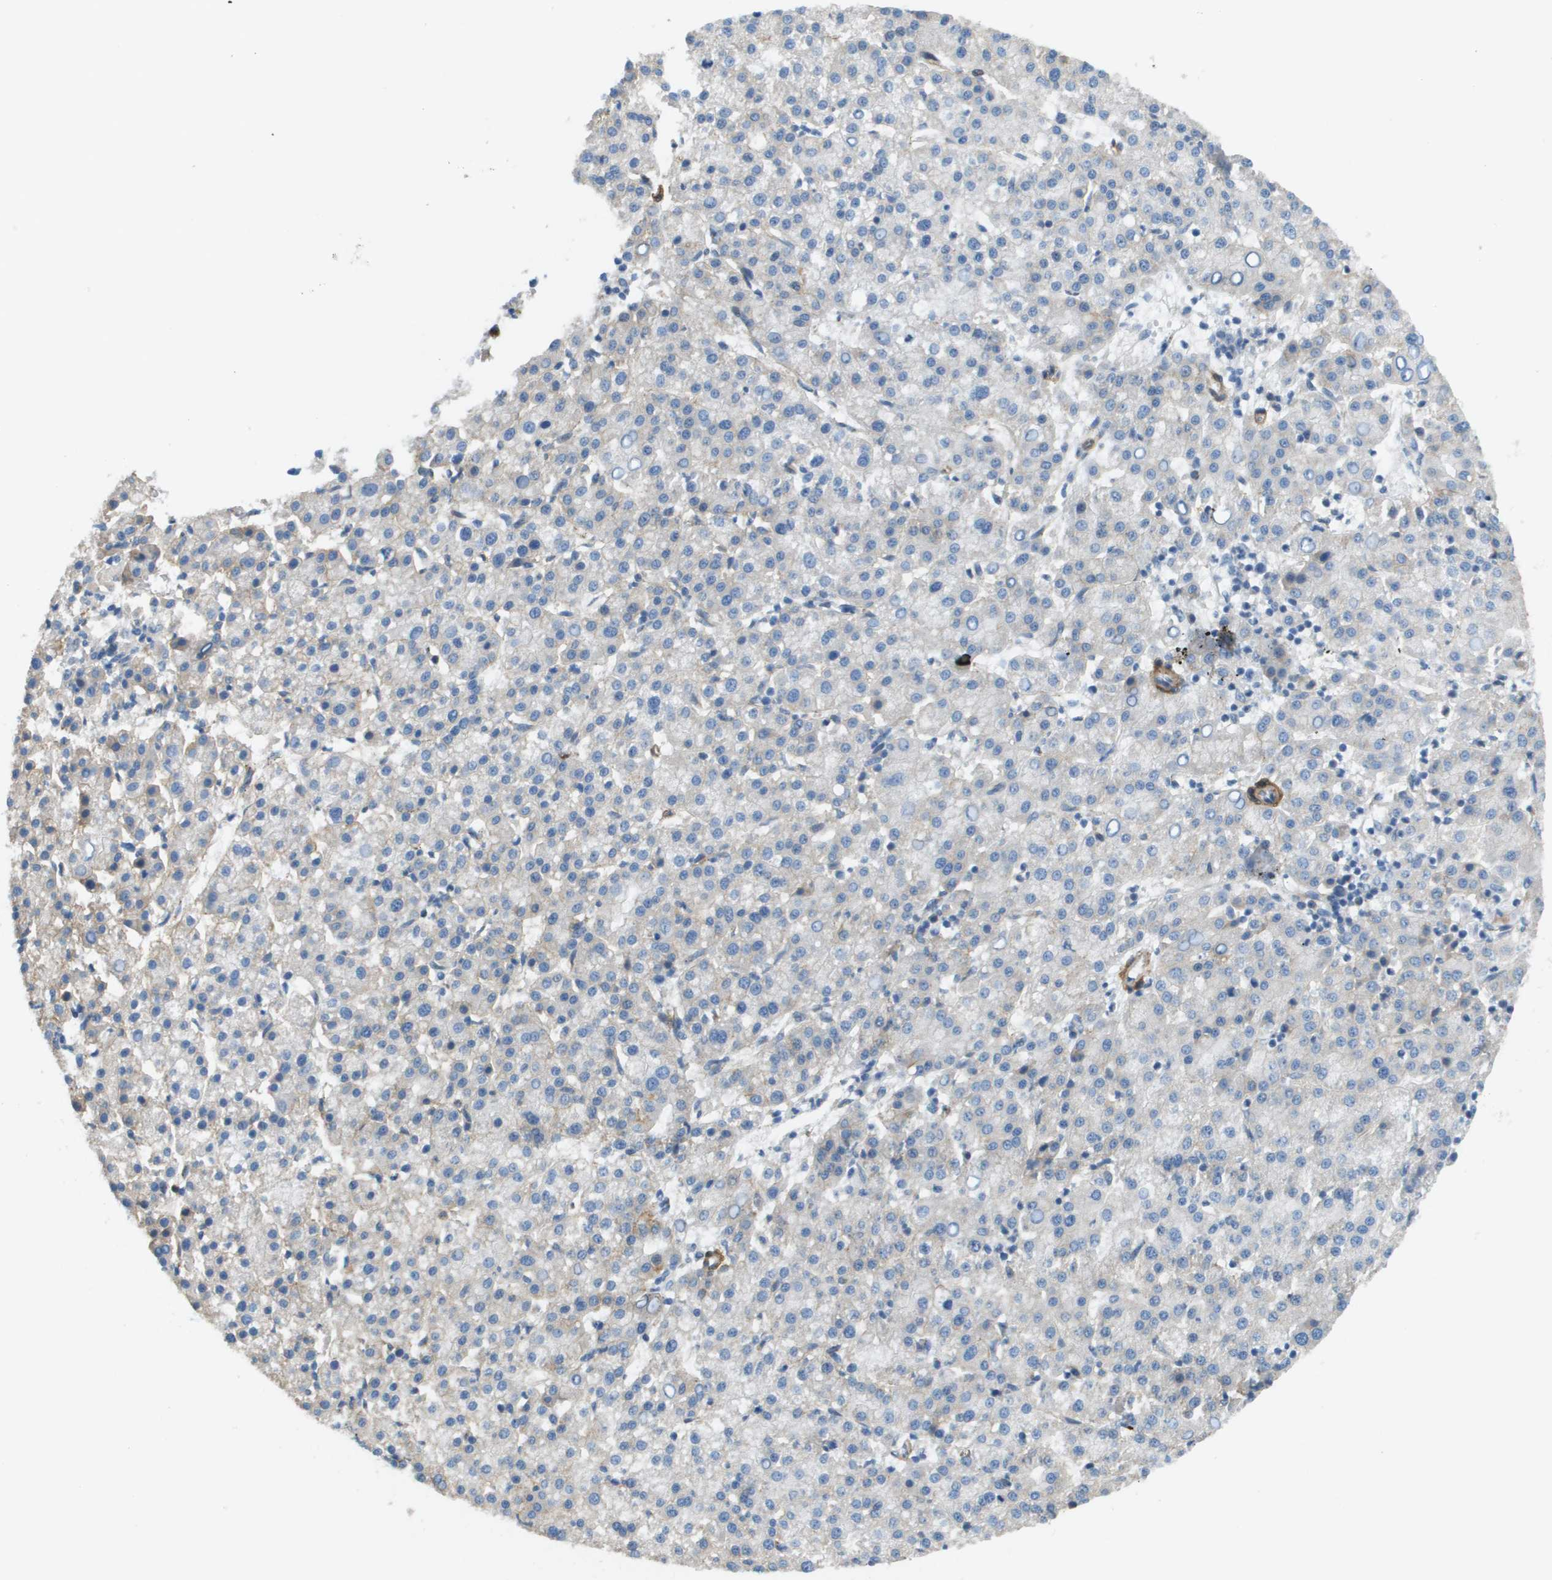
{"staining": {"intensity": "negative", "quantity": "none", "location": "none"}, "tissue": "liver cancer", "cell_type": "Tumor cells", "image_type": "cancer", "snomed": [{"axis": "morphology", "description": "Carcinoma, Hepatocellular, NOS"}, {"axis": "topography", "description": "Liver"}], "caption": "Liver cancer was stained to show a protein in brown. There is no significant expression in tumor cells.", "gene": "MYH11", "patient": {"sex": "female", "age": 58}}